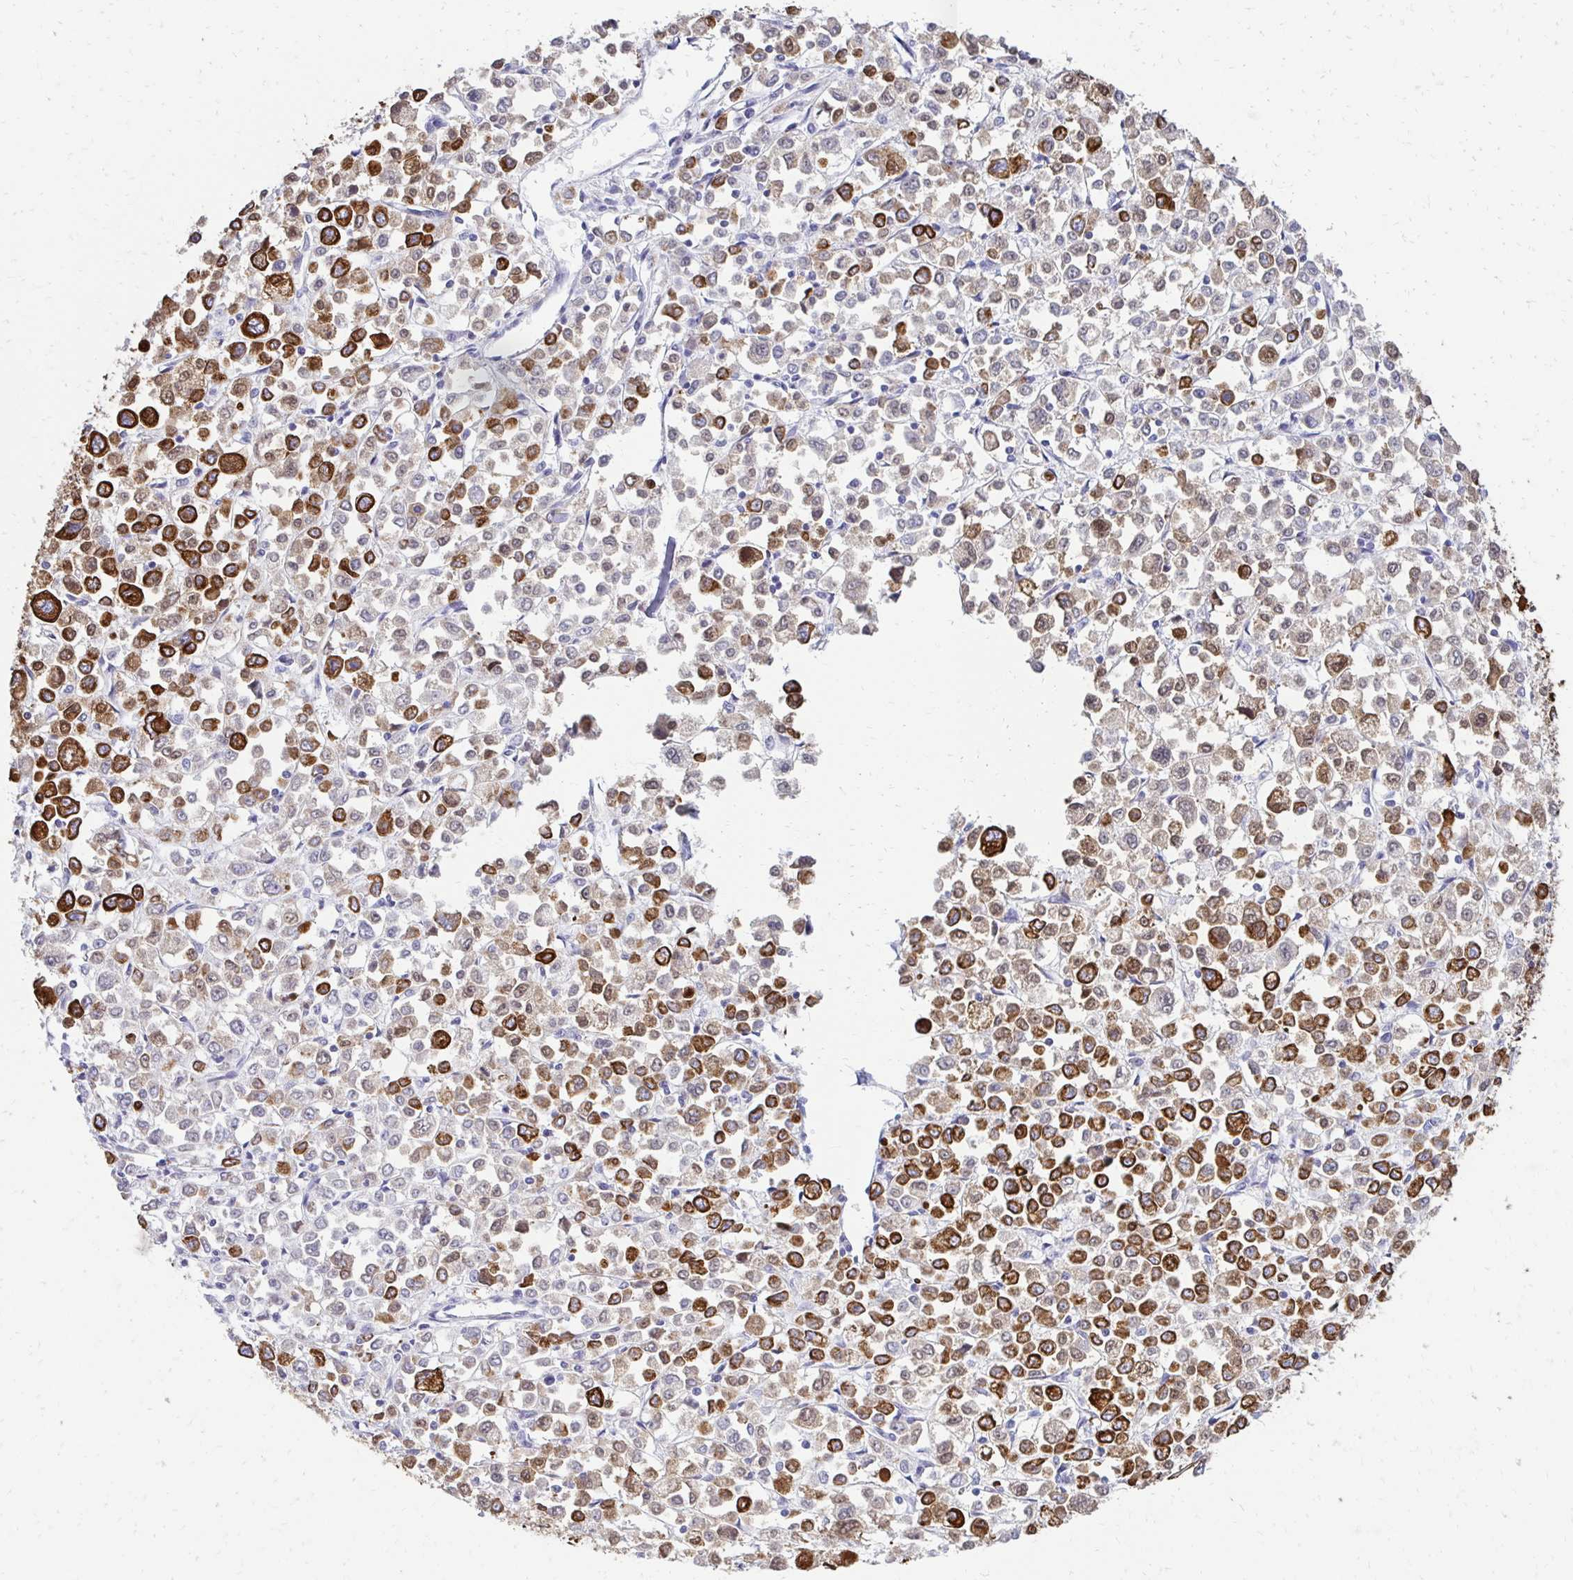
{"staining": {"intensity": "strong", "quantity": "25%-75%", "location": "cytoplasmic/membranous"}, "tissue": "stomach cancer", "cell_type": "Tumor cells", "image_type": "cancer", "snomed": [{"axis": "morphology", "description": "Adenocarcinoma, NOS"}, {"axis": "topography", "description": "Stomach, upper"}], "caption": "Protein staining shows strong cytoplasmic/membranous staining in approximately 25%-75% of tumor cells in adenocarcinoma (stomach).", "gene": "C1QTNF2", "patient": {"sex": "male", "age": 70}}